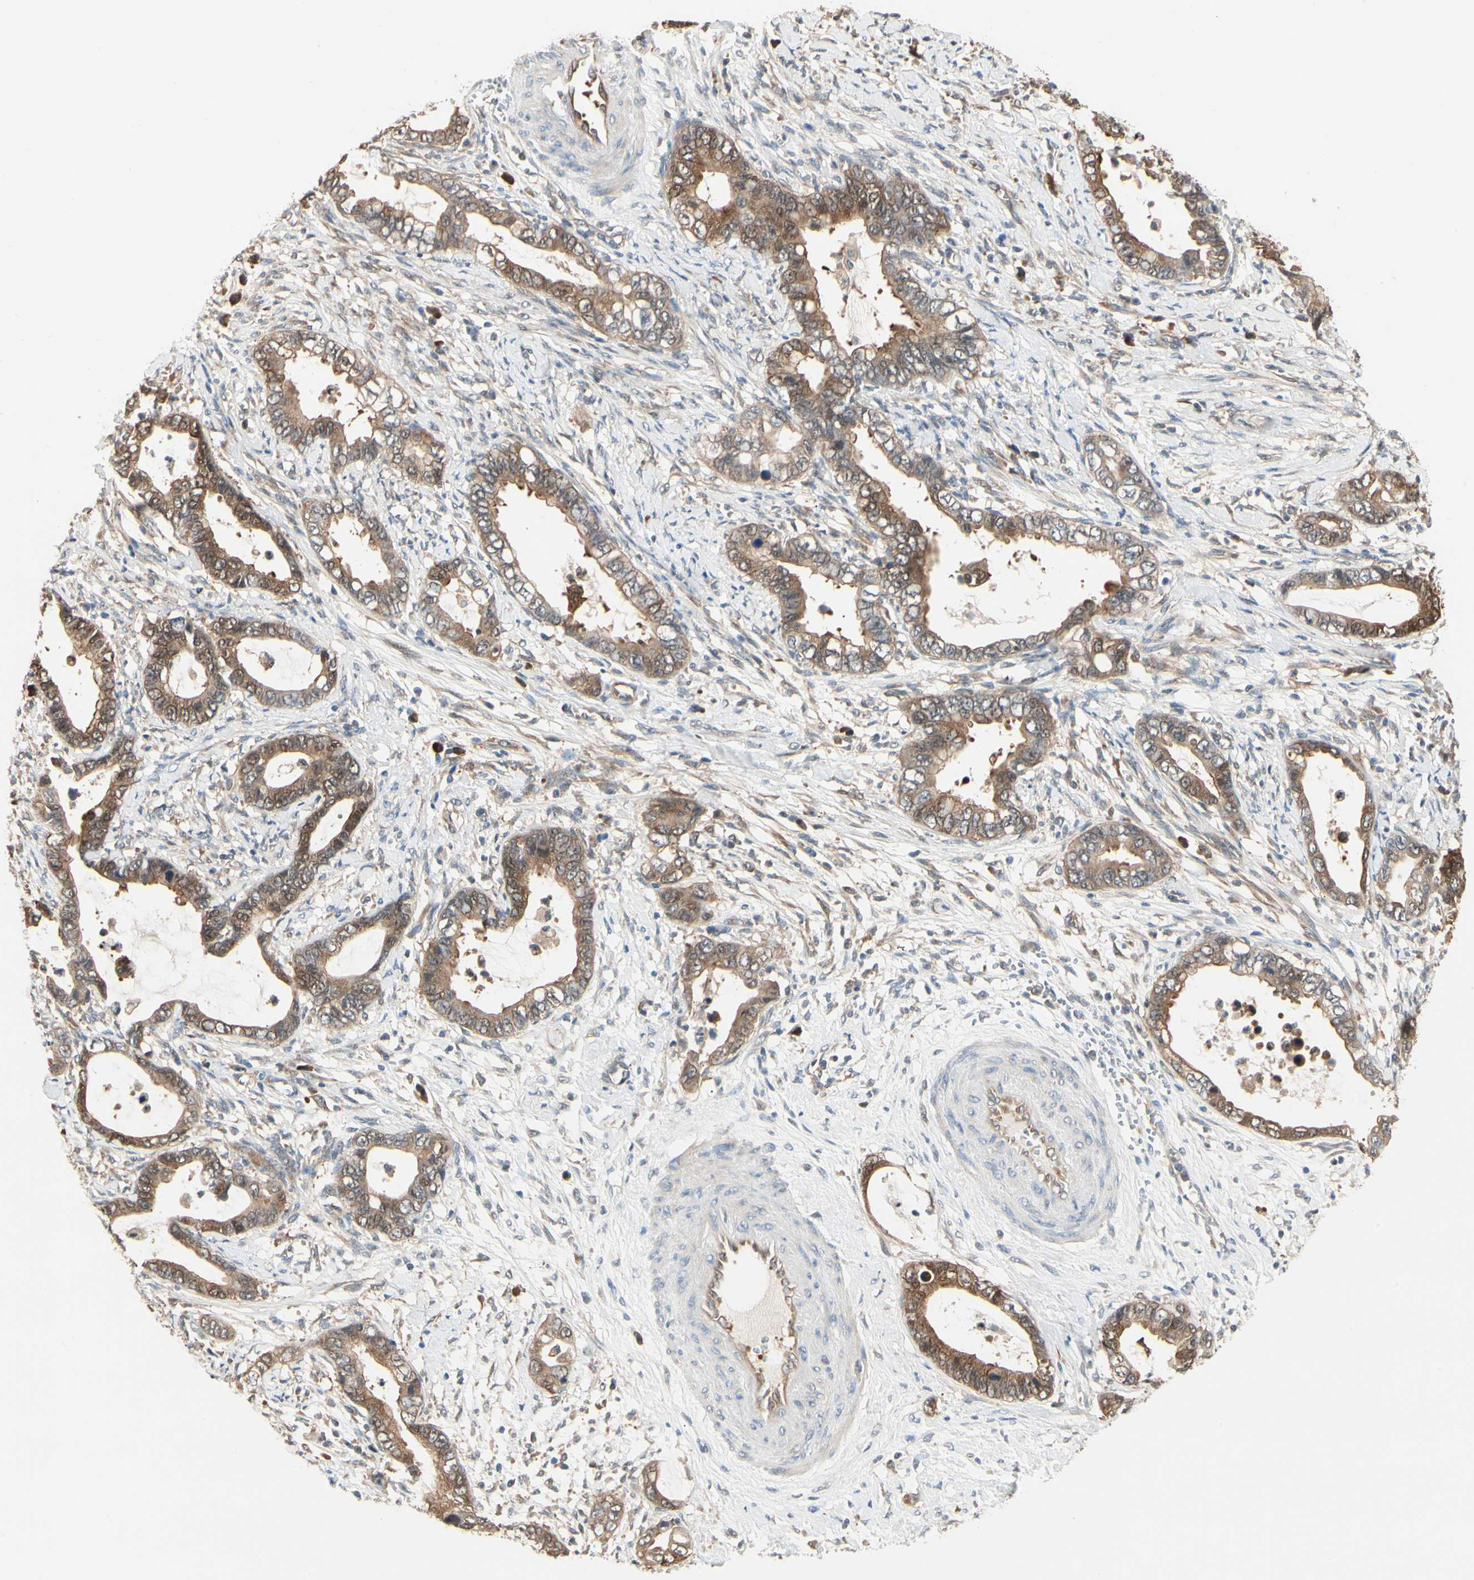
{"staining": {"intensity": "strong", "quantity": ">75%", "location": "cytoplasmic/membranous"}, "tissue": "cervical cancer", "cell_type": "Tumor cells", "image_type": "cancer", "snomed": [{"axis": "morphology", "description": "Adenocarcinoma, NOS"}, {"axis": "topography", "description": "Cervix"}], "caption": "DAB (3,3'-diaminobenzidine) immunohistochemical staining of cervical cancer (adenocarcinoma) exhibits strong cytoplasmic/membranous protein positivity in about >75% of tumor cells.", "gene": "NME1-NME2", "patient": {"sex": "female", "age": 44}}